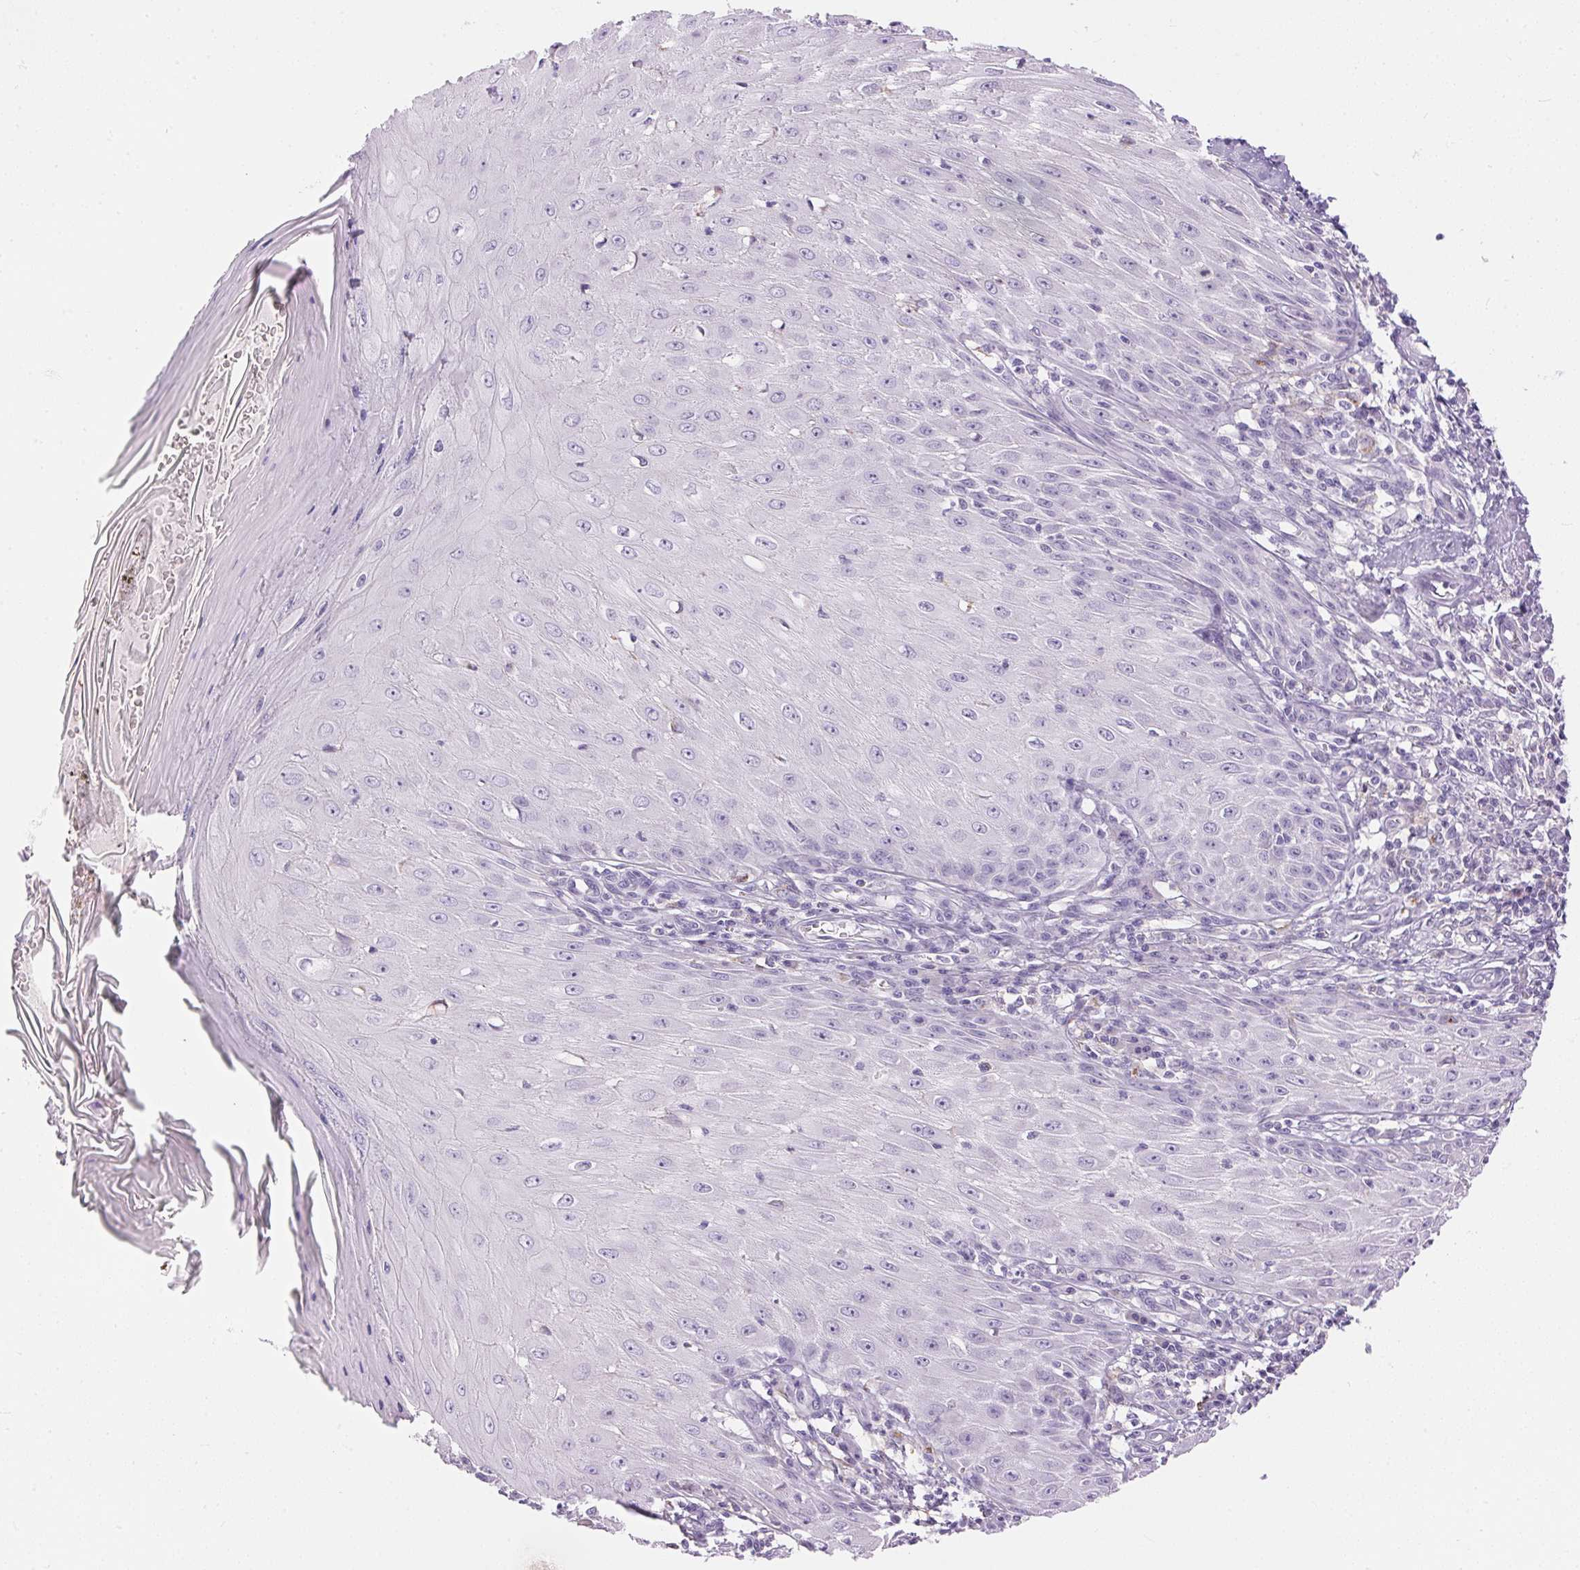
{"staining": {"intensity": "negative", "quantity": "none", "location": "none"}, "tissue": "skin cancer", "cell_type": "Tumor cells", "image_type": "cancer", "snomed": [{"axis": "morphology", "description": "Squamous cell carcinoma, NOS"}, {"axis": "topography", "description": "Skin"}], "caption": "Immunohistochemistry of human skin cancer (squamous cell carcinoma) demonstrates no positivity in tumor cells.", "gene": "PNLIPRP3", "patient": {"sex": "female", "age": 73}}